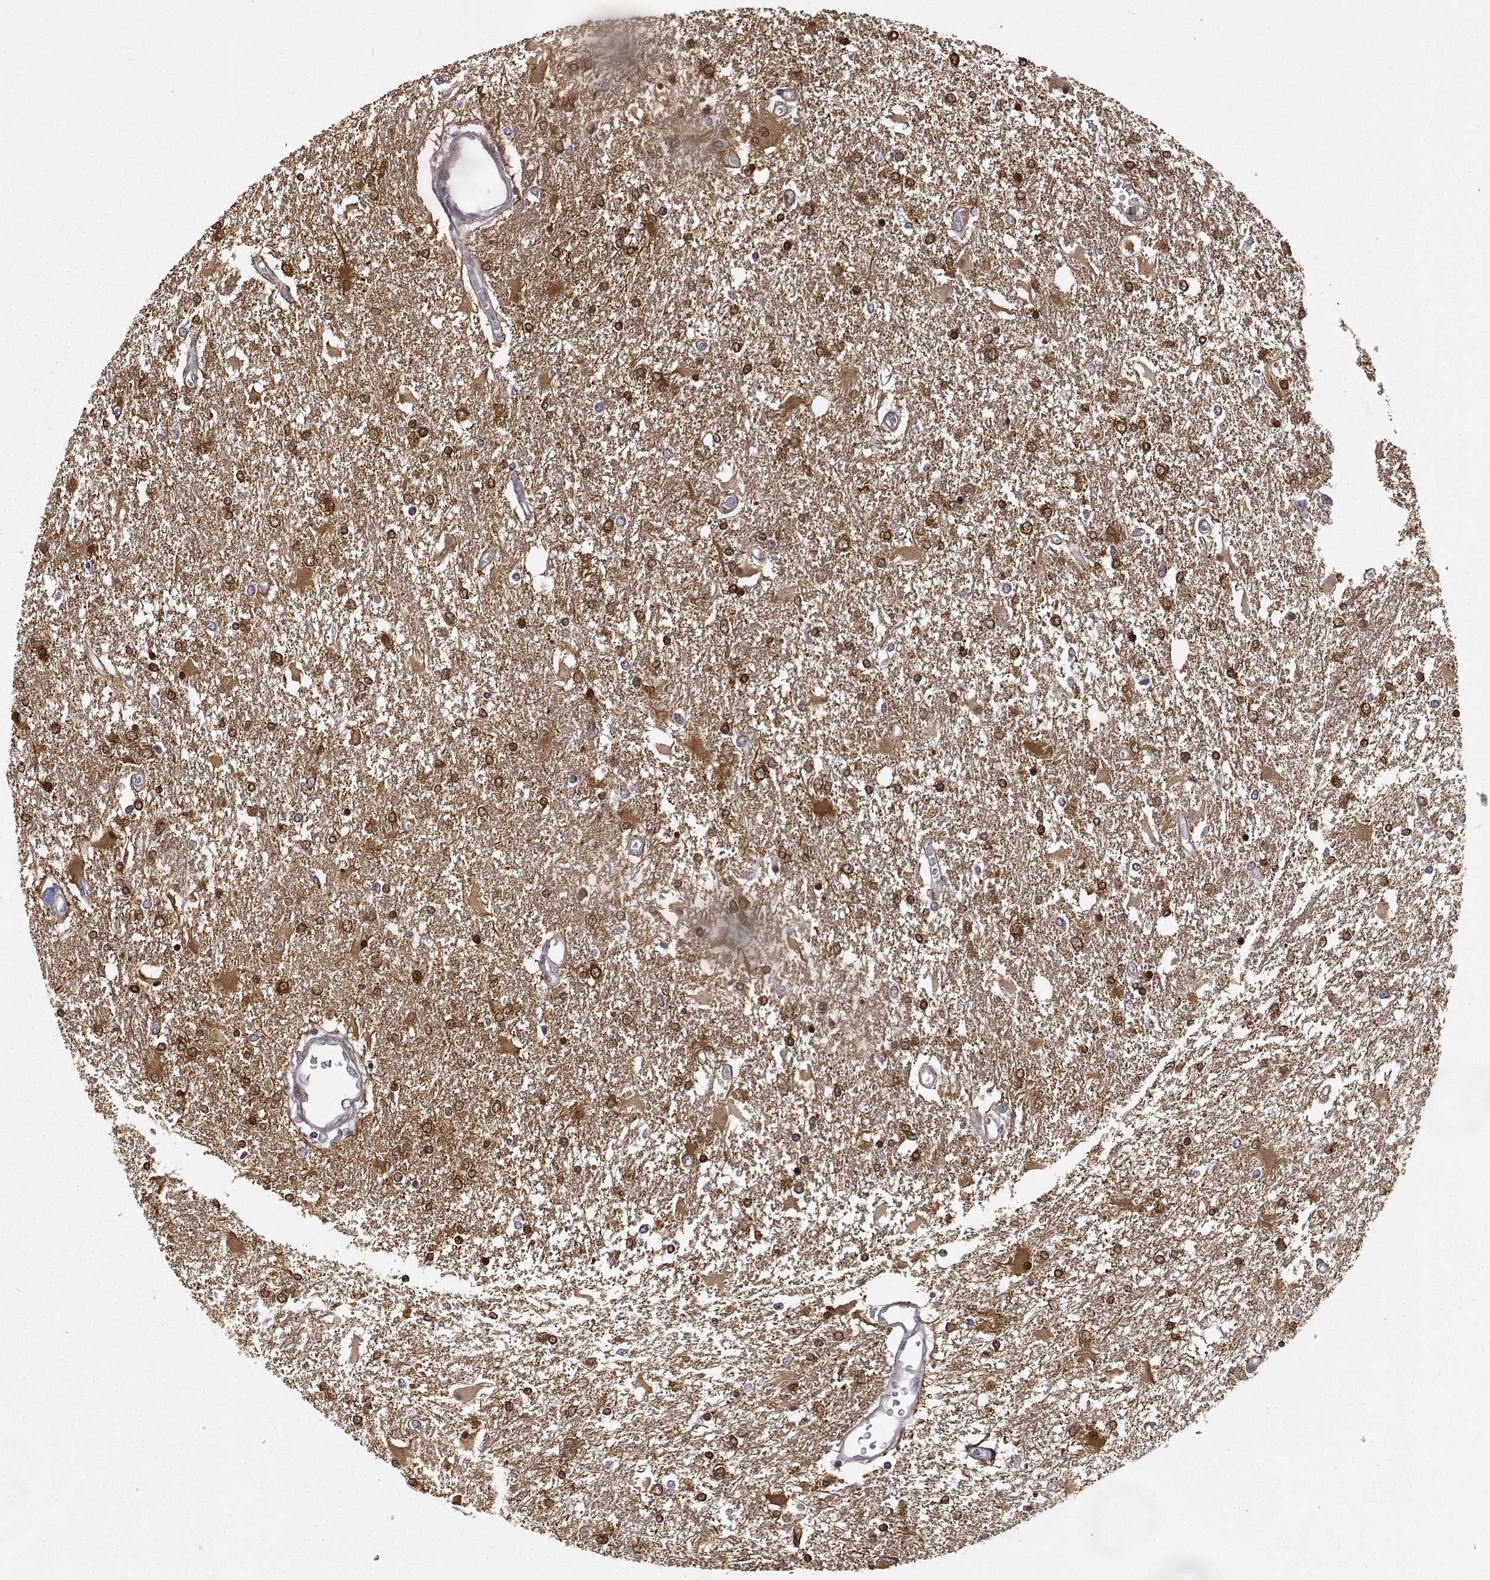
{"staining": {"intensity": "moderate", "quantity": ">75%", "location": "cytoplasmic/membranous"}, "tissue": "glioma", "cell_type": "Tumor cells", "image_type": "cancer", "snomed": [{"axis": "morphology", "description": "Glioma, malignant, High grade"}, {"axis": "topography", "description": "Cerebral cortex"}], "caption": "Immunohistochemistry (IHC) of human glioma displays medium levels of moderate cytoplasmic/membranous positivity in approximately >75% of tumor cells.", "gene": "PHGDH", "patient": {"sex": "male", "age": 79}}